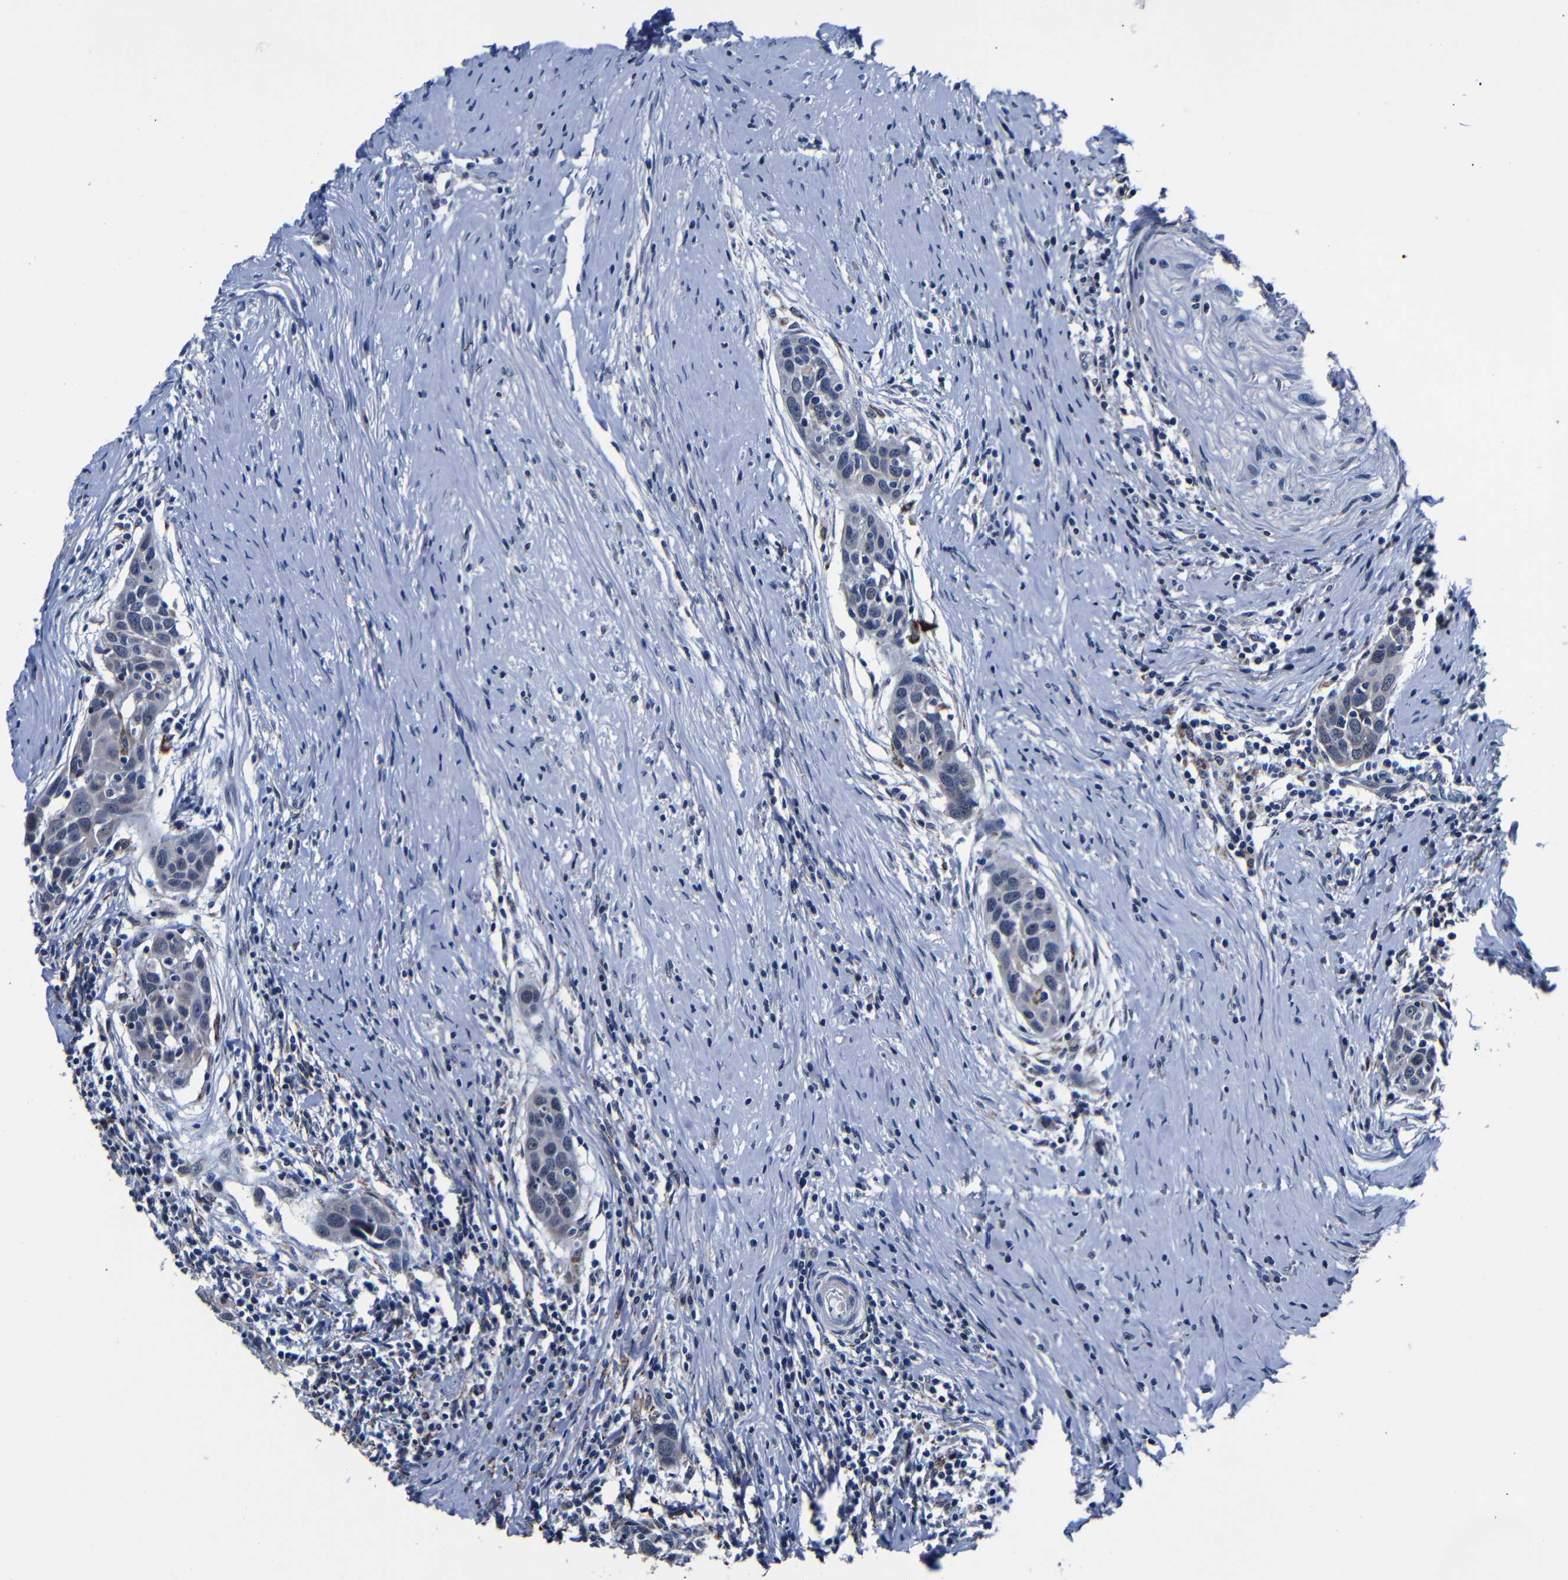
{"staining": {"intensity": "negative", "quantity": "none", "location": "none"}, "tissue": "head and neck cancer", "cell_type": "Tumor cells", "image_type": "cancer", "snomed": [{"axis": "morphology", "description": "Squamous cell carcinoma, NOS"}, {"axis": "topography", "description": "Oral tissue"}, {"axis": "topography", "description": "Head-Neck"}], "caption": "Head and neck cancer was stained to show a protein in brown. There is no significant expression in tumor cells.", "gene": "DEPP1", "patient": {"sex": "female", "age": 50}}